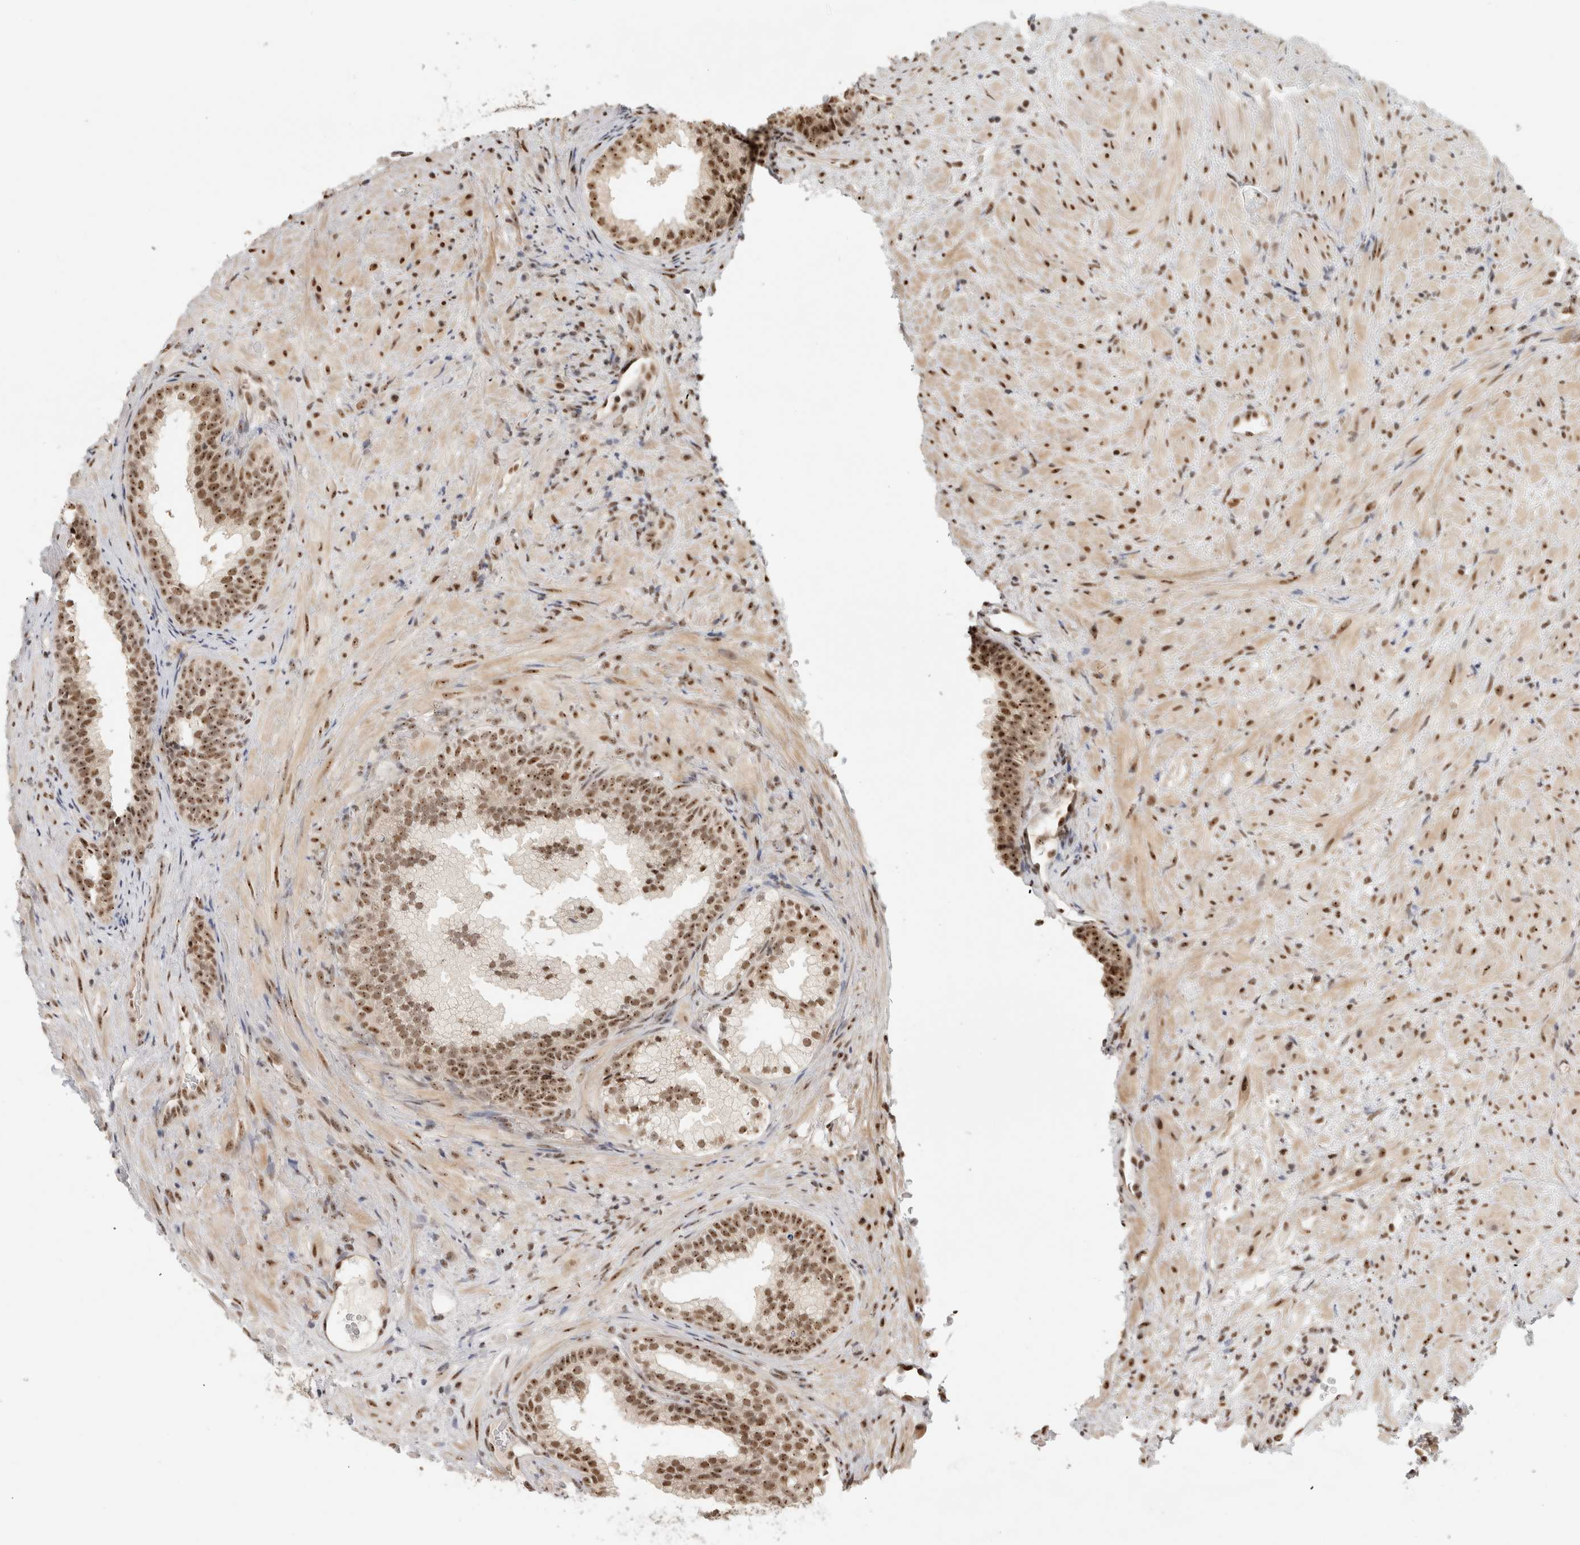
{"staining": {"intensity": "moderate", "quantity": ">75%", "location": "nuclear"}, "tissue": "prostate", "cell_type": "Glandular cells", "image_type": "normal", "snomed": [{"axis": "morphology", "description": "Normal tissue, NOS"}, {"axis": "topography", "description": "Prostate"}], "caption": "Glandular cells reveal moderate nuclear staining in about >75% of cells in benign prostate. The protein is shown in brown color, while the nuclei are stained blue.", "gene": "EBNA1BP2", "patient": {"sex": "male", "age": 76}}